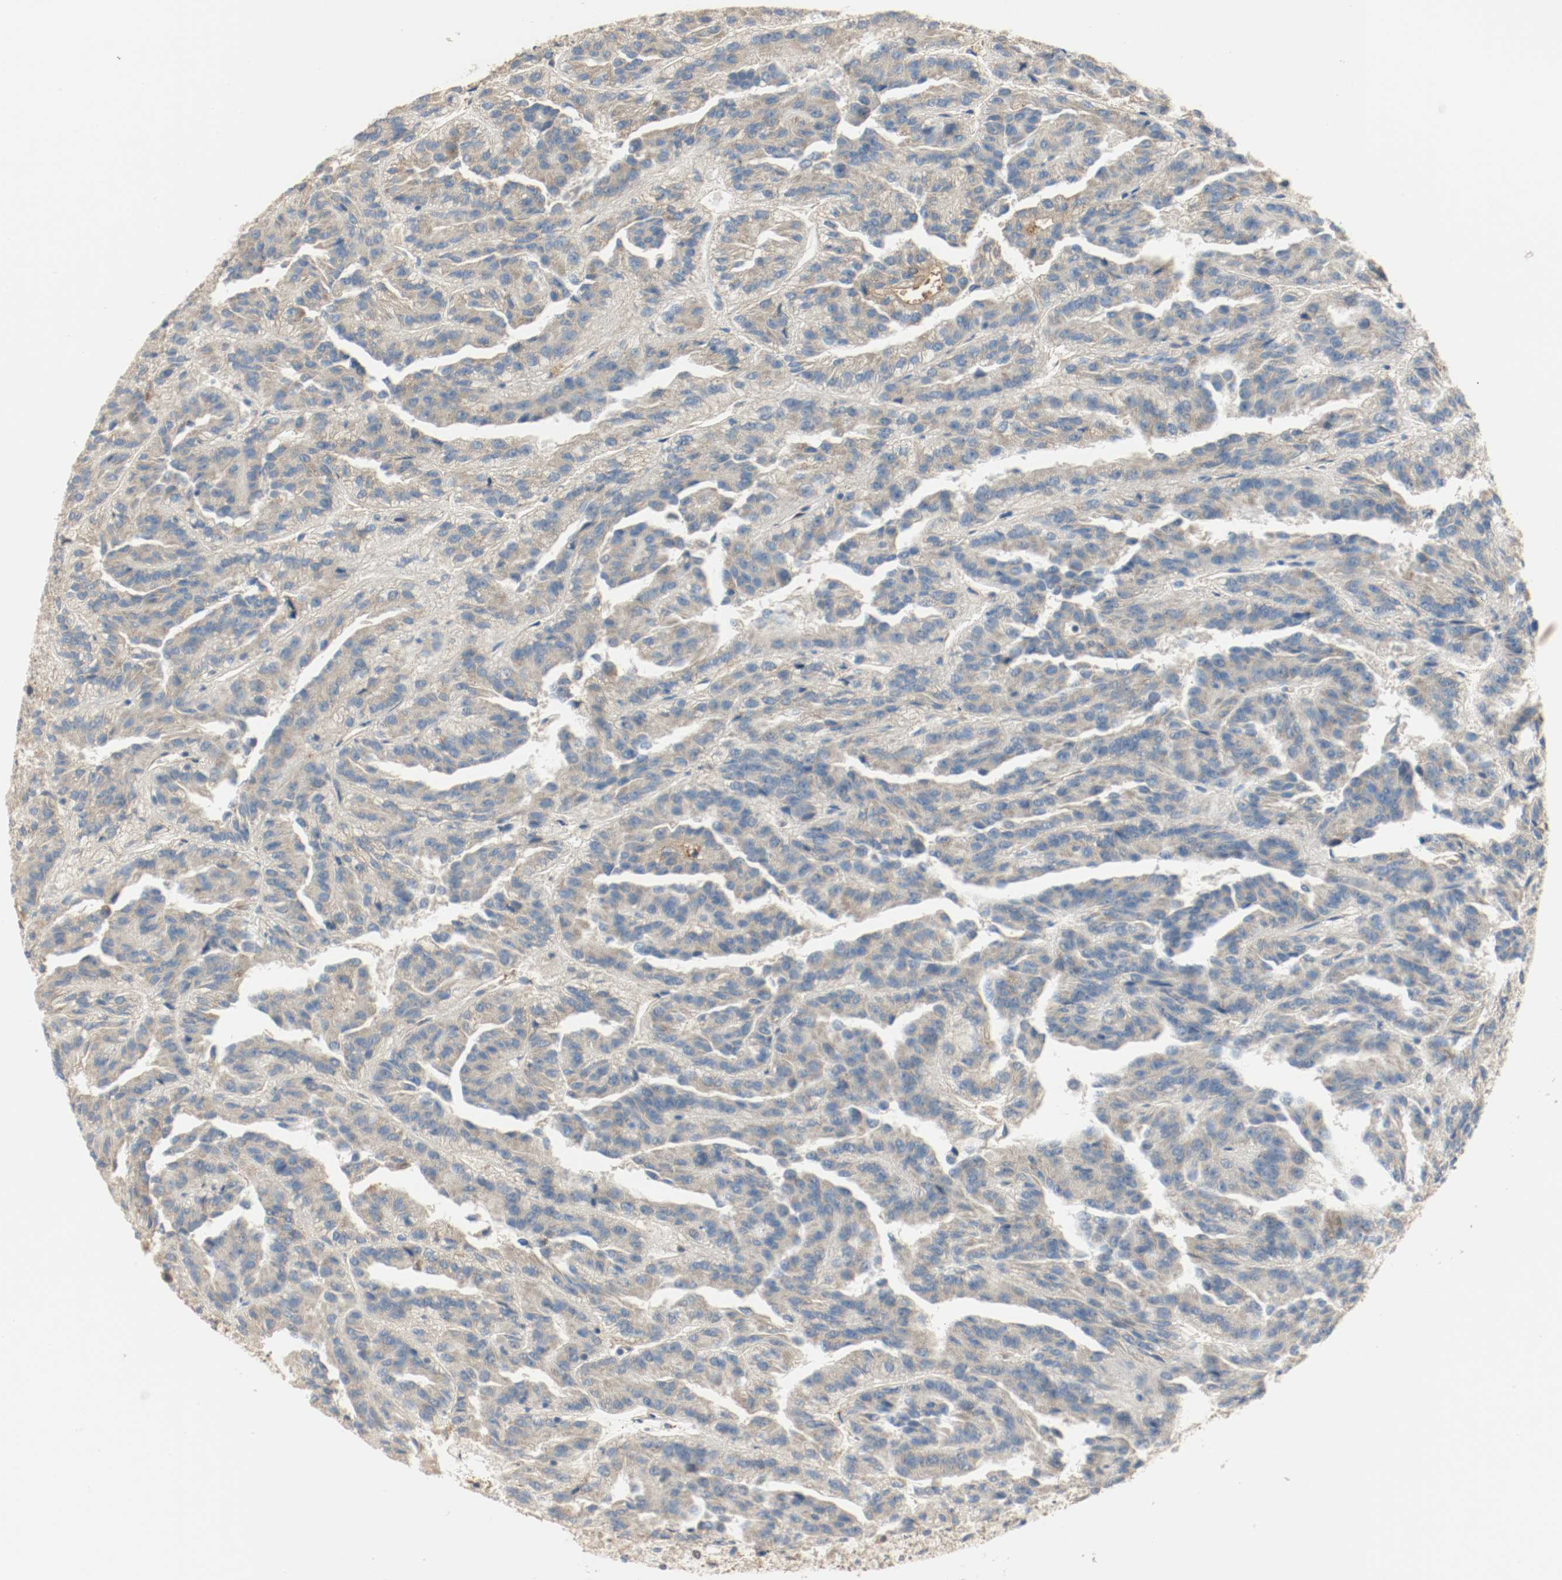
{"staining": {"intensity": "weak", "quantity": ">75%", "location": "cytoplasmic/membranous"}, "tissue": "renal cancer", "cell_type": "Tumor cells", "image_type": "cancer", "snomed": [{"axis": "morphology", "description": "Adenocarcinoma, NOS"}, {"axis": "topography", "description": "Kidney"}], "caption": "Immunohistochemistry (DAB (3,3'-diaminobenzidine)) staining of adenocarcinoma (renal) demonstrates weak cytoplasmic/membranous protein staining in about >75% of tumor cells. Nuclei are stained in blue.", "gene": "MELTF", "patient": {"sex": "male", "age": 46}}